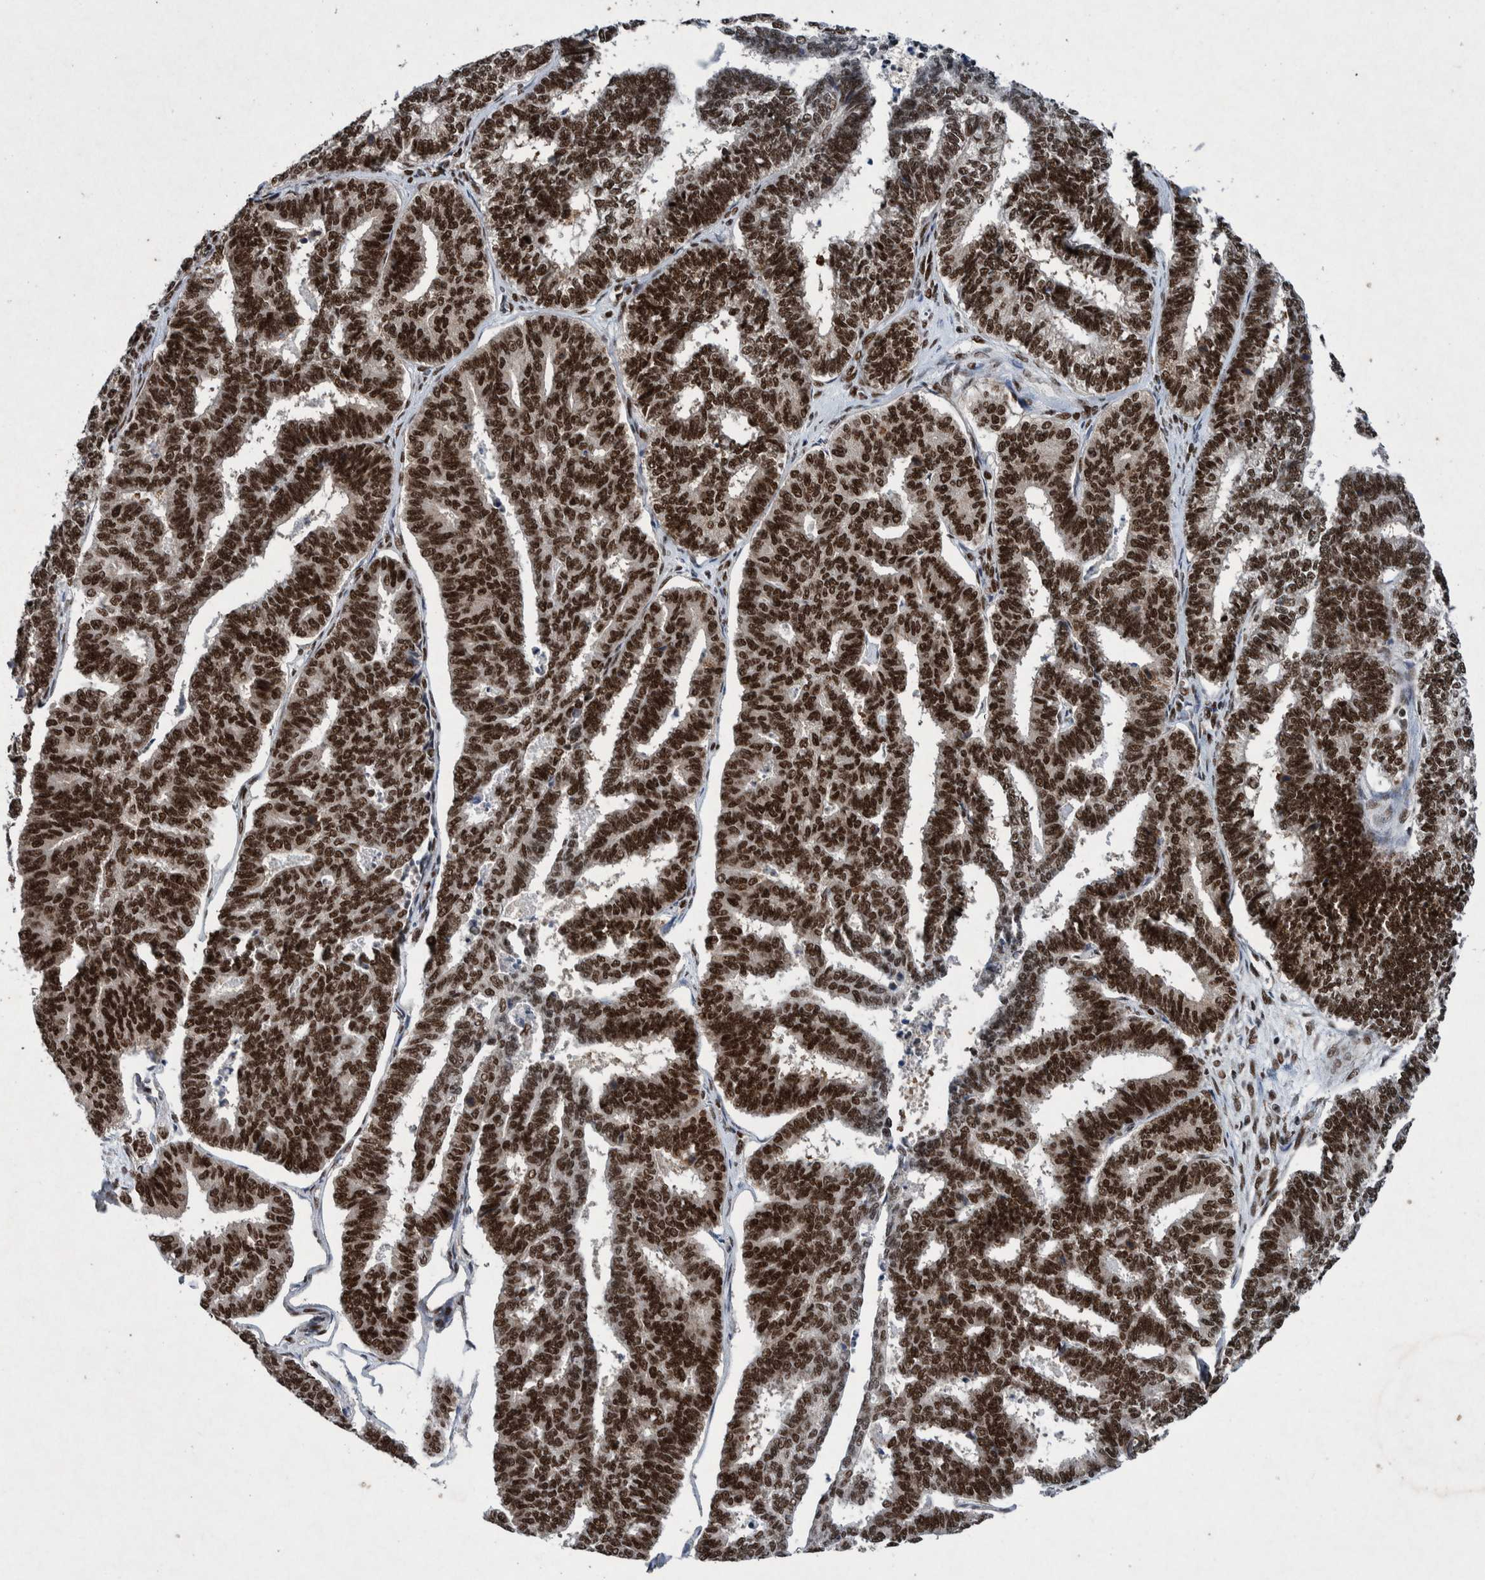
{"staining": {"intensity": "strong", "quantity": ">75%", "location": "nuclear"}, "tissue": "endometrial cancer", "cell_type": "Tumor cells", "image_type": "cancer", "snomed": [{"axis": "morphology", "description": "Adenocarcinoma, NOS"}, {"axis": "topography", "description": "Endometrium"}], "caption": "Protein staining displays strong nuclear expression in about >75% of tumor cells in endometrial adenocarcinoma.", "gene": "TAF10", "patient": {"sex": "female", "age": 70}}